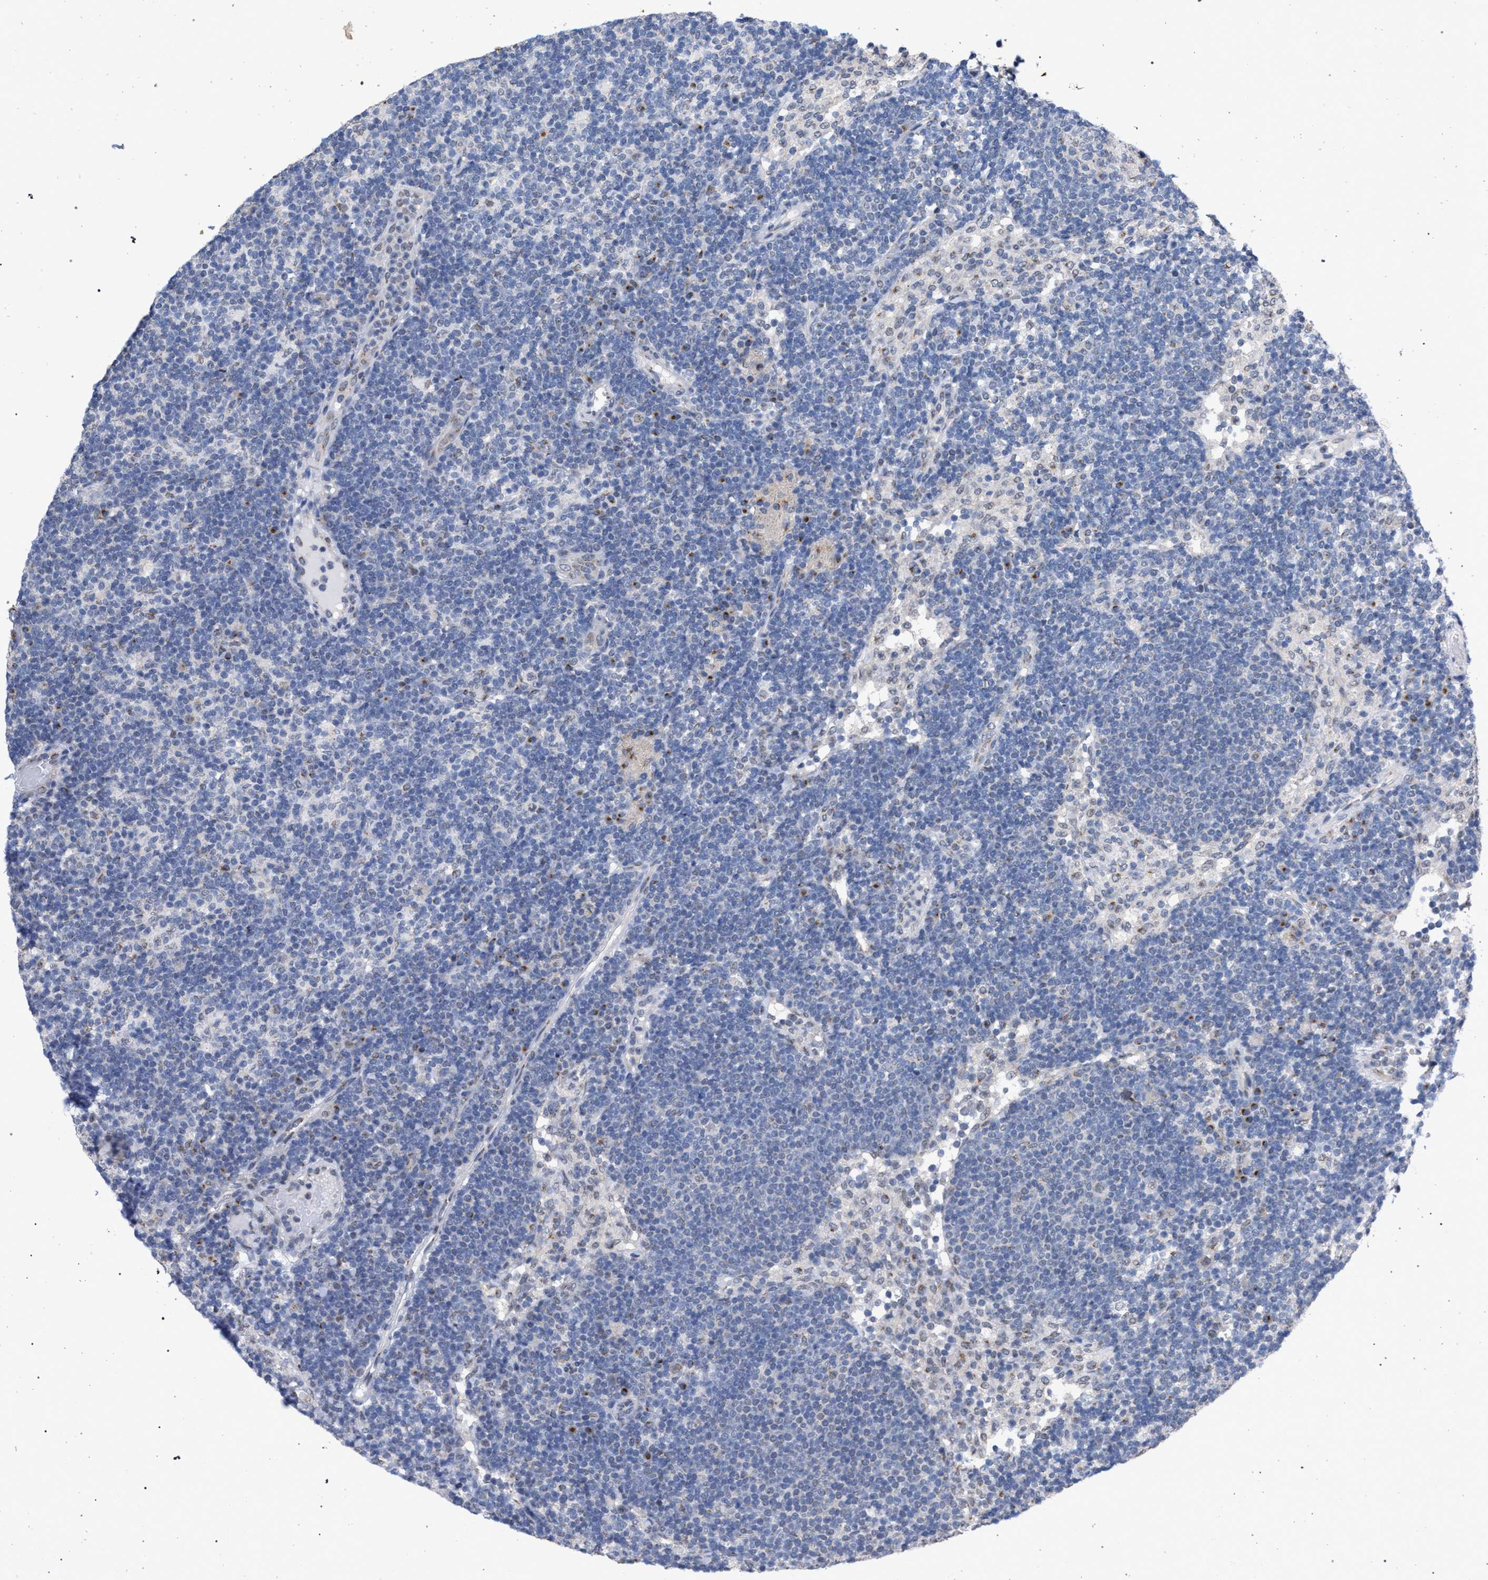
{"staining": {"intensity": "weak", "quantity": "<25%", "location": "cytoplasmic/membranous"}, "tissue": "lymph node", "cell_type": "Germinal center cells", "image_type": "normal", "snomed": [{"axis": "morphology", "description": "Normal tissue, NOS"}, {"axis": "morphology", "description": "Carcinoid, malignant, NOS"}, {"axis": "topography", "description": "Lymph node"}], "caption": "High power microscopy histopathology image of an IHC image of unremarkable lymph node, revealing no significant expression in germinal center cells. (Stains: DAB (3,3'-diaminobenzidine) immunohistochemistry (IHC) with hematoxylin counter stain, Microscopy: brightfield microscopy at high magnification).", "gene": "GOLGA2", "patient": {"sex": "male", "age": 47}}